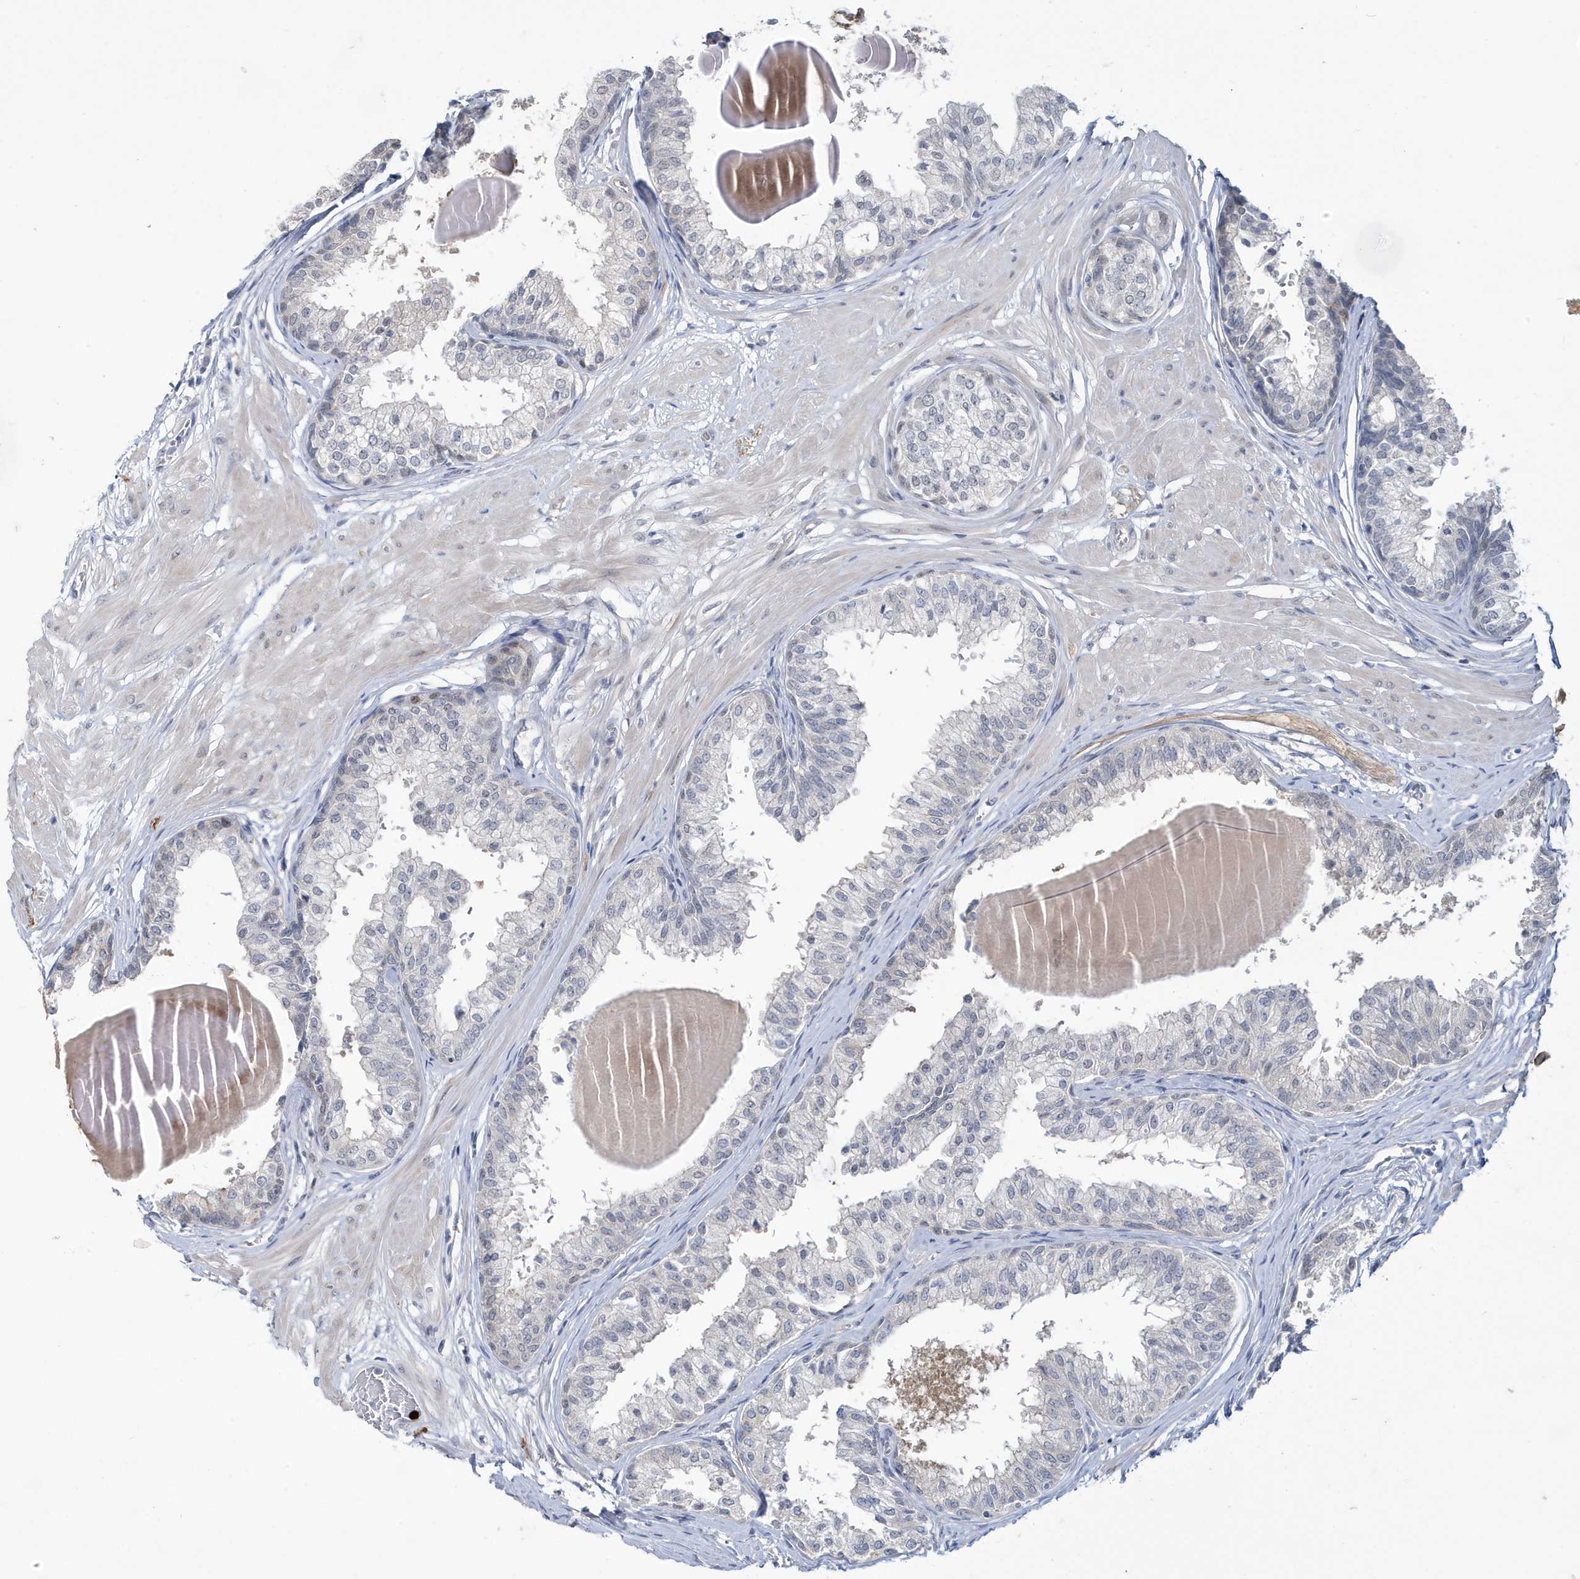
{"staining": {"intensity": "negative", "quantity": "none", "location": "none"}, "tissue": "prostate", "cell_type": "Glandular cells", "image_type": "normal", "snomed": [{"axis": "morphology", "description": "Normal tissue, NOS"}, {"axis": "topography", "description": "Prostate"}], "caption": "Immunohistochemistry (IHC) histopathology image of unremarkable prostate: human prostate stained with DAB (3,3'-diaminobenzidine) displays no significant protein staining in glandular cells.", "gene": "ZNF654", "patient": {"sex": "male", "age": 48}}